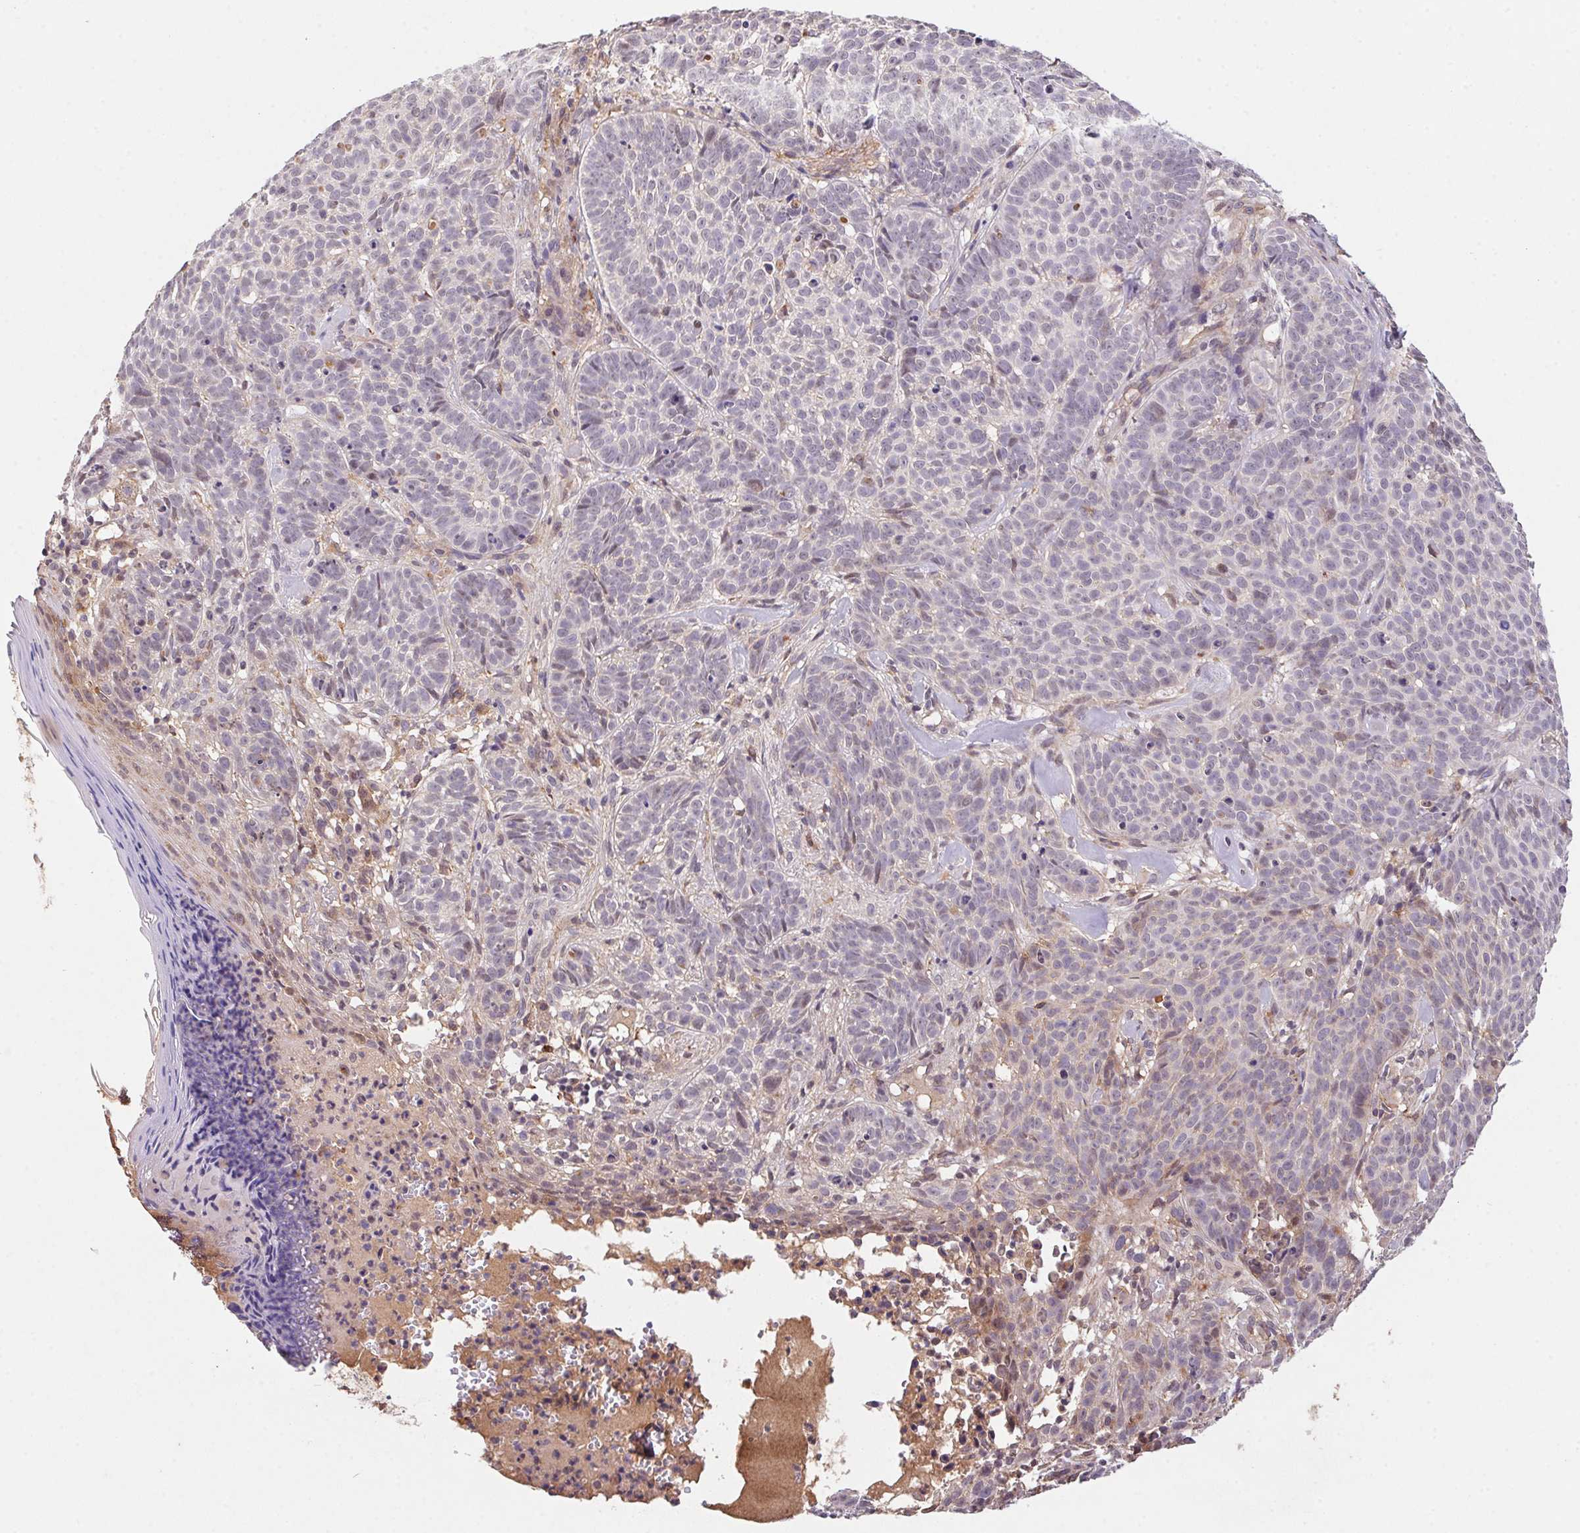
{"staining": {"intensity": "negative", "quantity": "none", "location": "none"}, "tissue": "skin cancer", "cell_type": "Tumor cells", "image_type": "cancer", "snomed": [{"axis": "morphology", "description": "Basal cell carcinoma"}, {"axis": "topography", "description": "Skin"}], "caption": "Immunohistochemical staining of human basal cell carcinoma (skin) exhibits no significant staining in tumor cells.", "gene": "SLC52A2", "patient": {"sex": "male", "age": 90}}